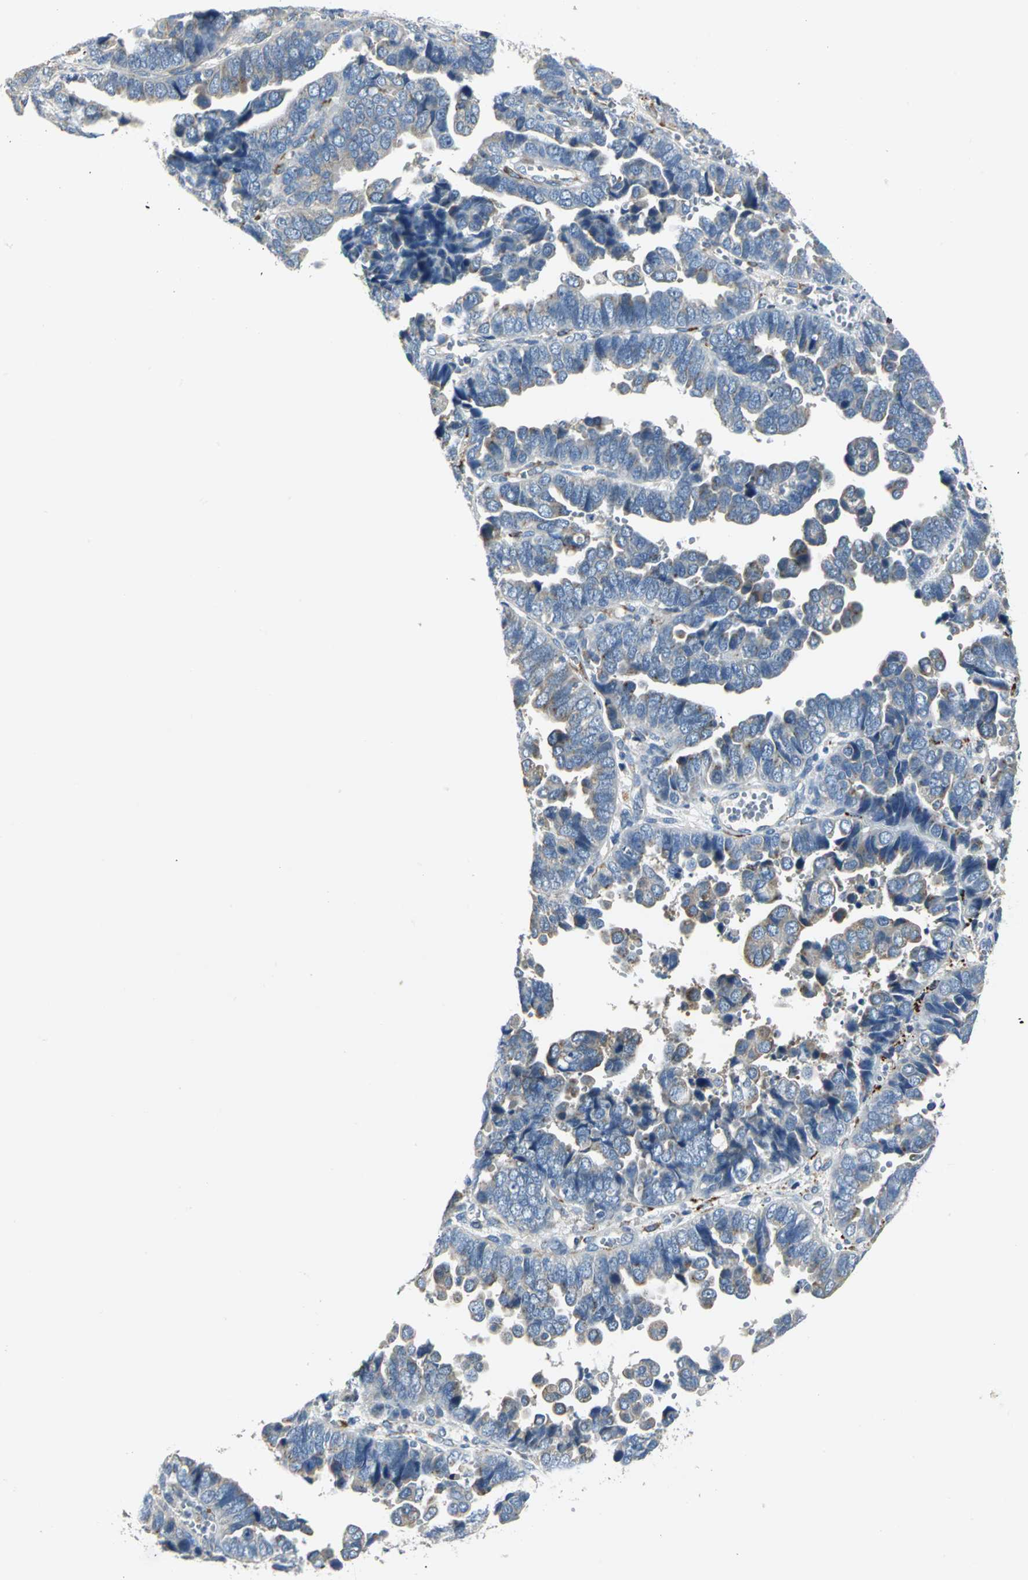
{"staining": {"intensity": "weak", "quantity": "25%-75%", "location": "cytoplasmic/membranous"}, "tissue": "endometrial cancer", "cell_type": "Tumor cells", "image_type": "cancer", "snomed": [{"axis": "morphology", "description": "Adenocarcinoma, NOS"}, {"axis": "topography", "description": "Endometrium"}], "caption": "DAB immunohistochemical staining of endometrial adenocarcinoma reveals weak cytoplasmic/membranous protein expression in about 25%-75% of tumor cells.", "gene": "B3GNT2", "patient": {"sex": "female", "age": 75}}